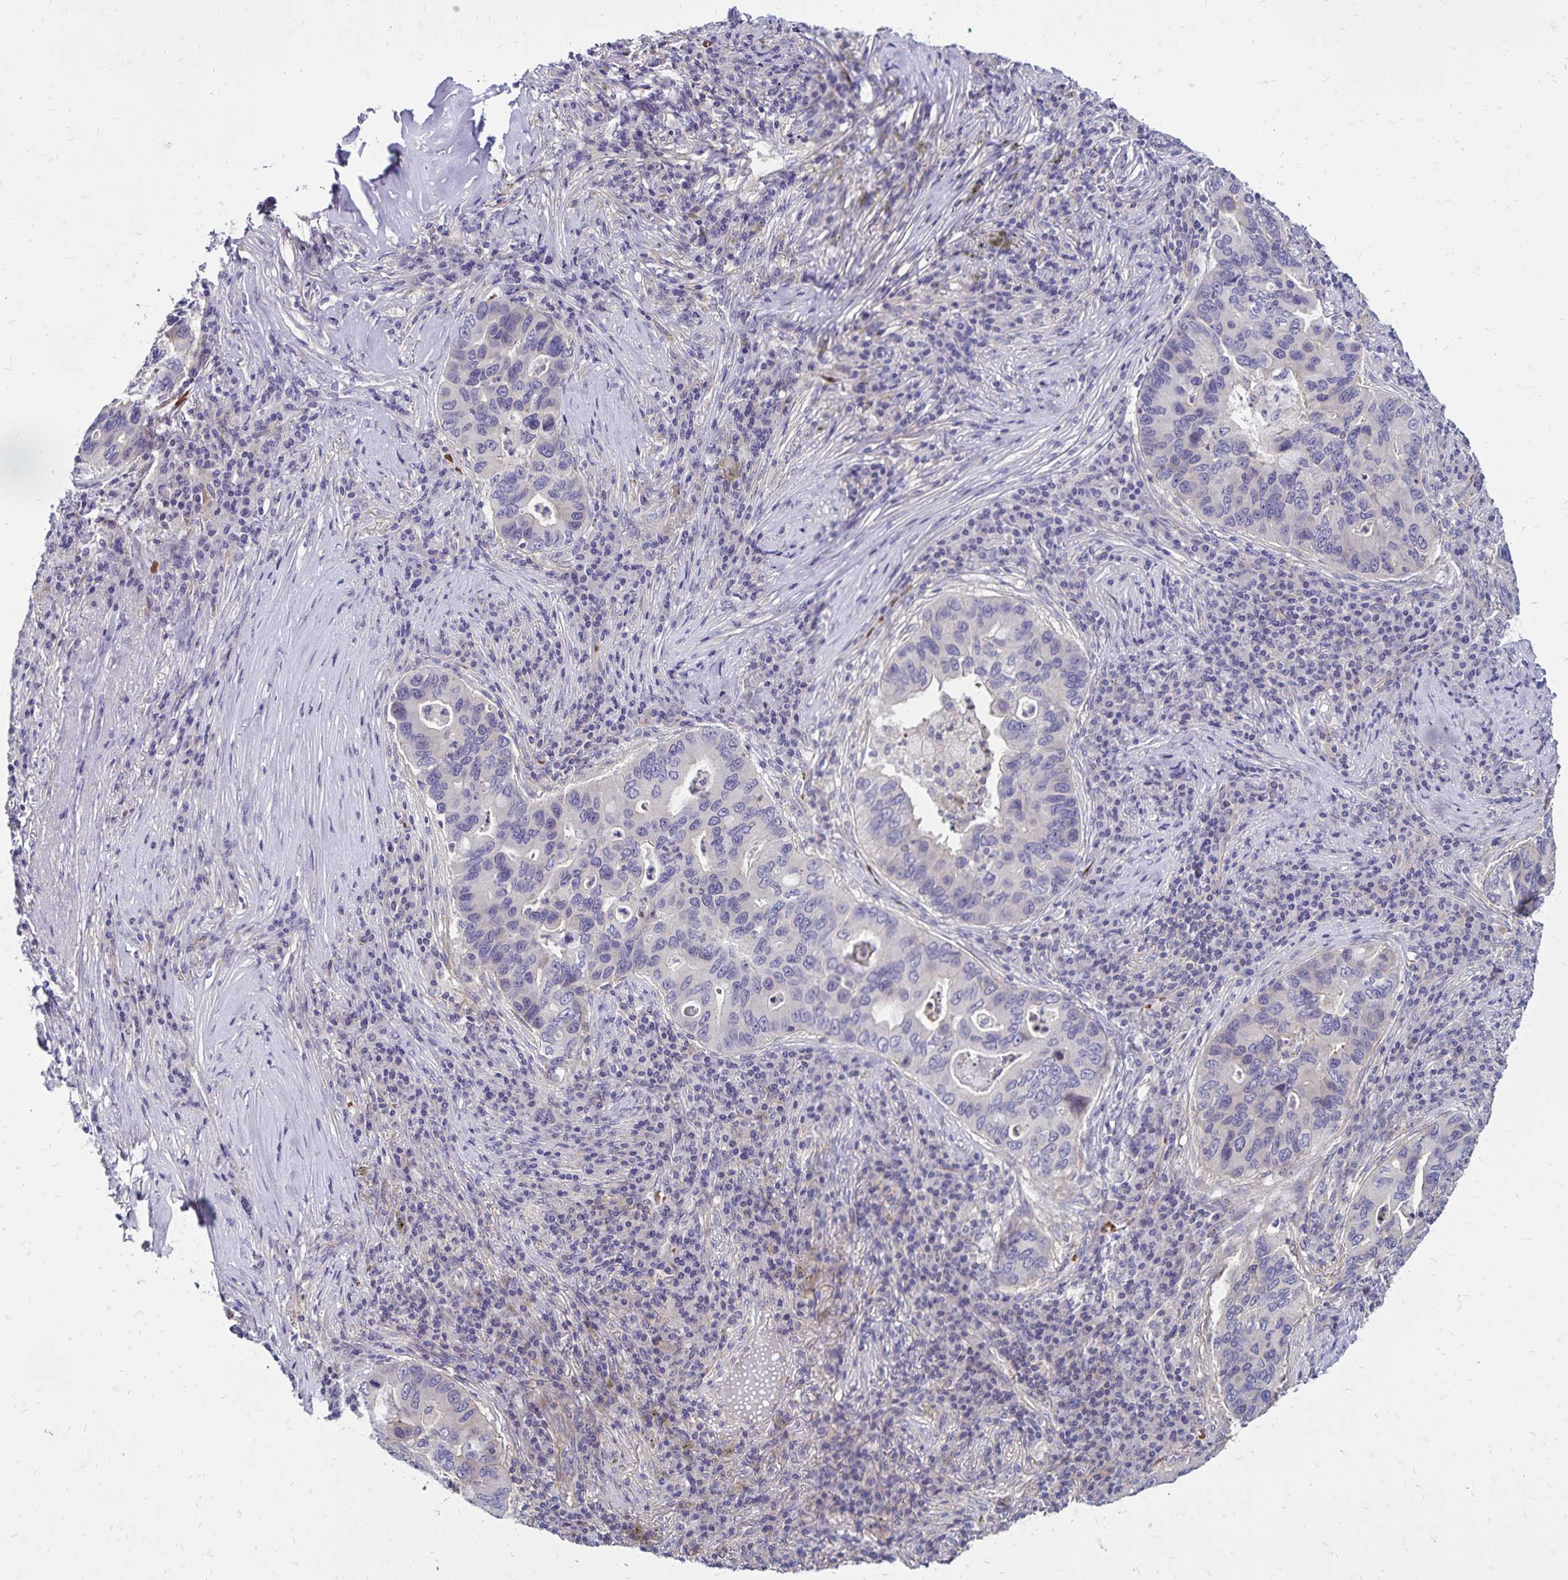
{"staining": {"intensity": "negative", "quantity": "none", "location": "none"}, "tissue": "lung cancer", "cell_type": "Tumor cells", "image_type": "cancer", "snomed": [{"axis": "morphology", "description": "Adenocarcinoma, NOS"}, {"axis": "morphology", "description": "Adenocarcinoma, metastatic, NOS"}, {"axis": "topography", "description": "Lymph node"}, {"axis": "topography", "description": "Lung"}], "caption": "Immunohistochemical staining of human lung cancer (metastatic adenocarcinoma) exhibits no significant staining in tumor cells. Brightfield microscopy of IHC stained with DAB (3,3'-diaminobenzidine) (brown) and hematoxylin (blue), captured at high magnification.", "gene": "FSD1", "patient": {"sex": "female", "age": 54}}